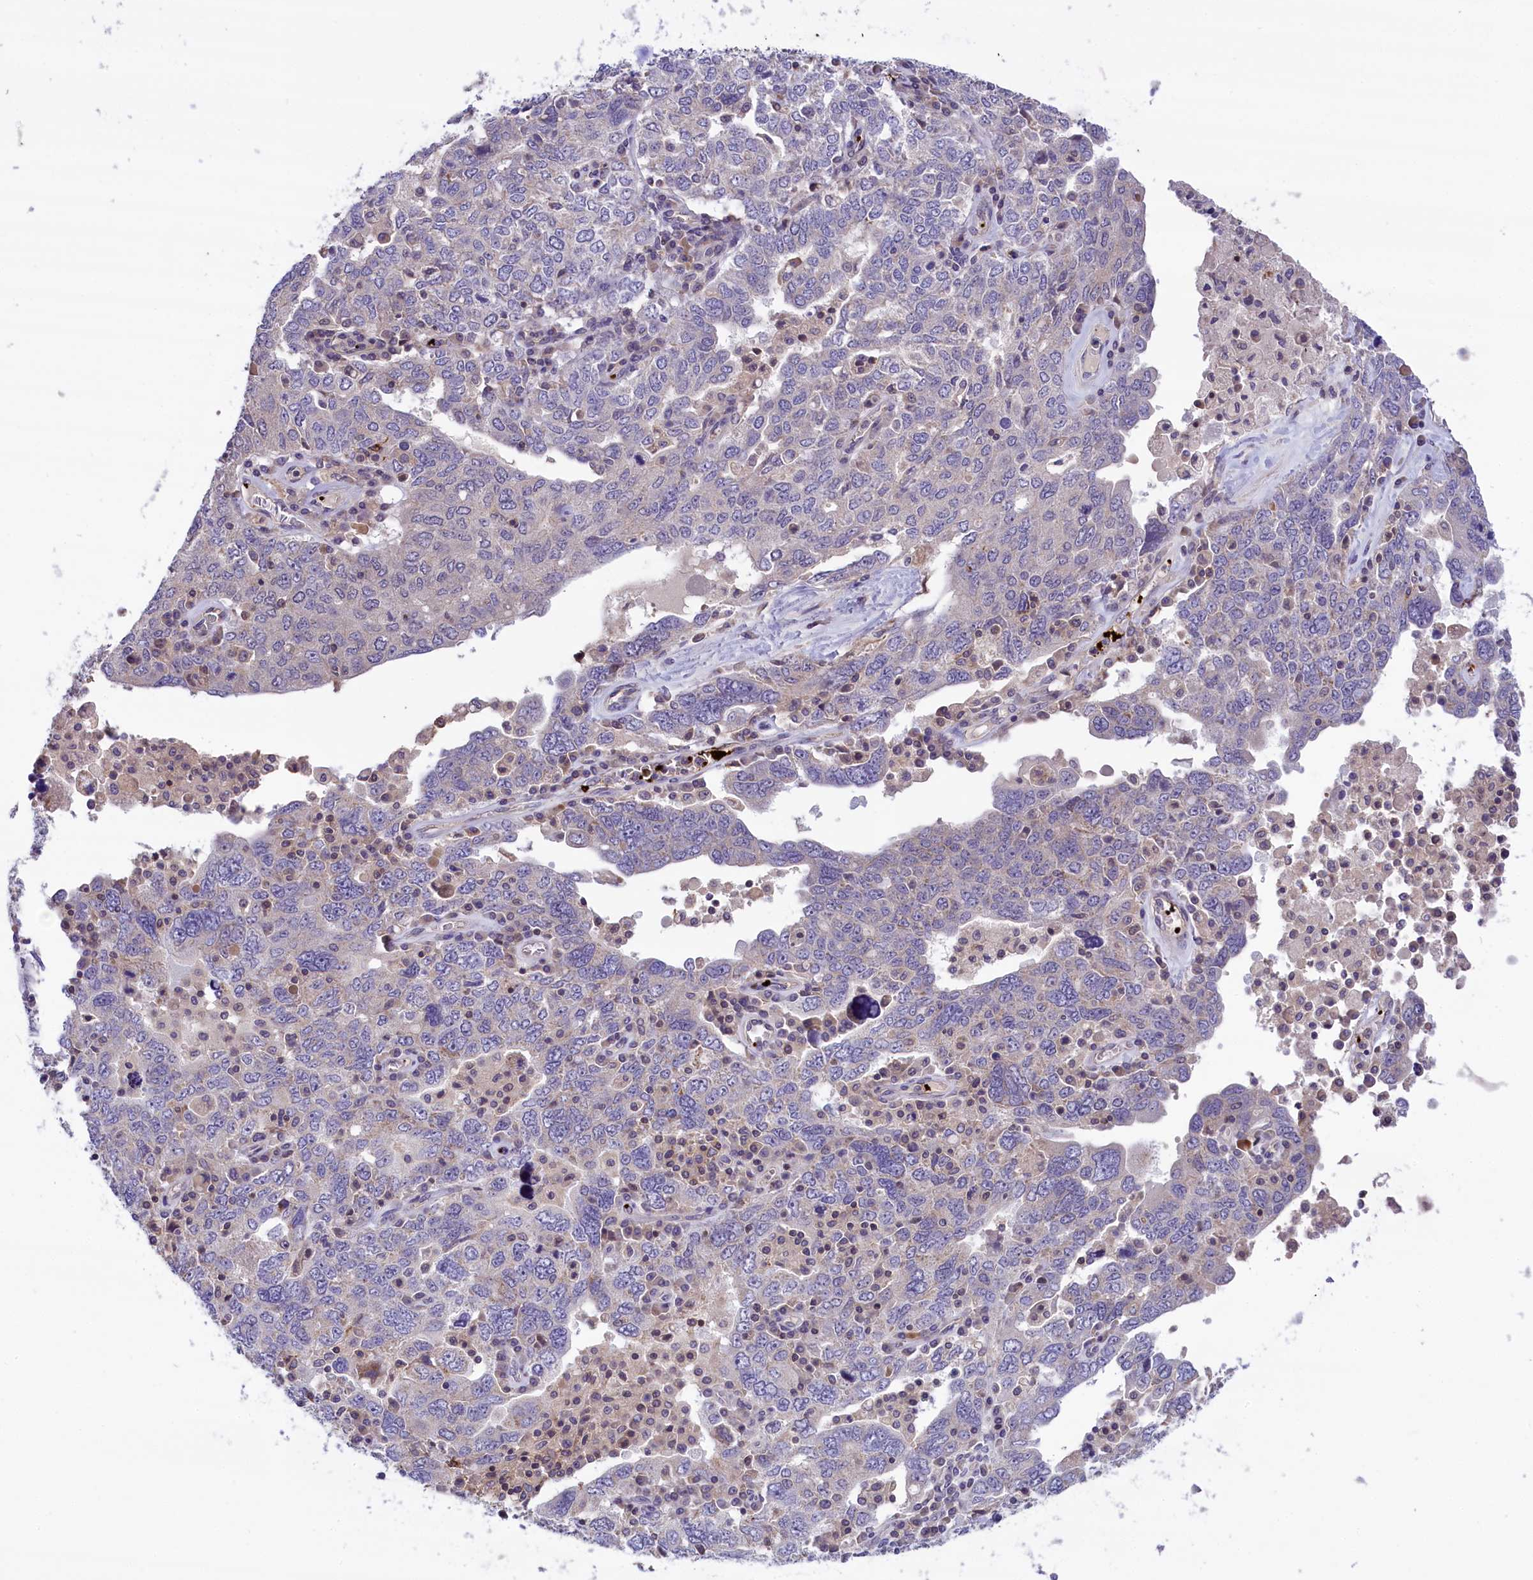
{"staining": {"intensity": "negative", "quantity": "none", "location": "none"}, "tissue": "ovarian cancer", "cell_type": "Tumor cells", "image_type": "cancer", "snomed": [{"axis": "morphology", "description": "Carcinoma, endometroid"}, {"axis": "topography", "description": "Ovary"}], "caption": "IHC photomicrograph of human ovarian cancer (endometroid carcinoma) stained for a protein (brown), which displays no positivity in tumor cells.", "gene": "HEATR3", "patient": {"sex": "female", "age": 62}}